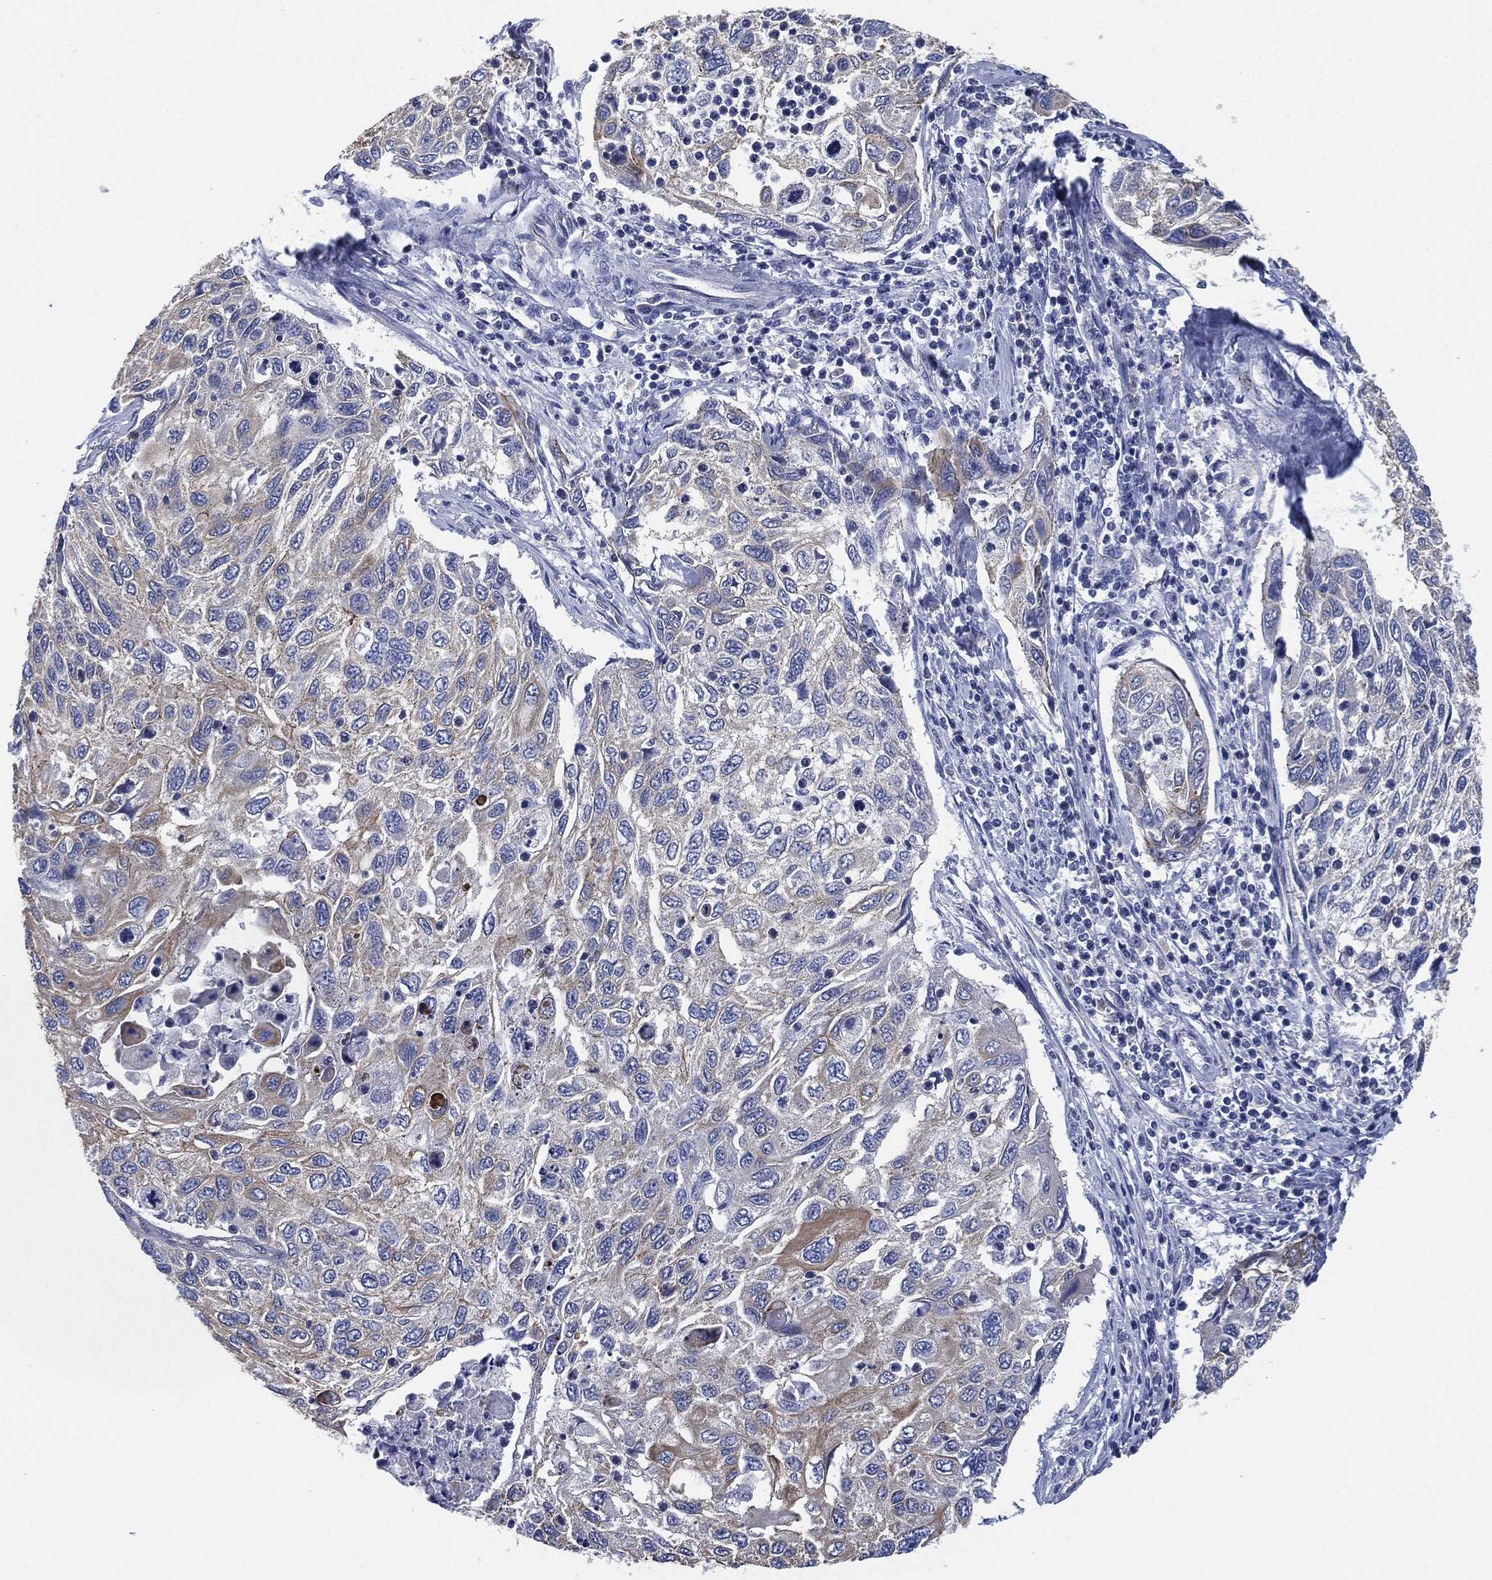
{"staining": {"intensity": "weak", "quantity": "<25%", "location": "cytoplasmic/membranous"}, "tissue": "cervical cancer", "cell_type": "Tumor cells", "image_type": "cancer", "snomed": [{"axis": "morphology", "description": "Squamous cell carcinoma, NOS"}, {"axis": "topography", "description": "Cervix"}], "caption": "The image exhibits no significant expression in tumor cells of cervical cancer (squamous cell carcinoma).", "gene": "SHROOM2", "patient": {"sex": "female", "age": 70}}